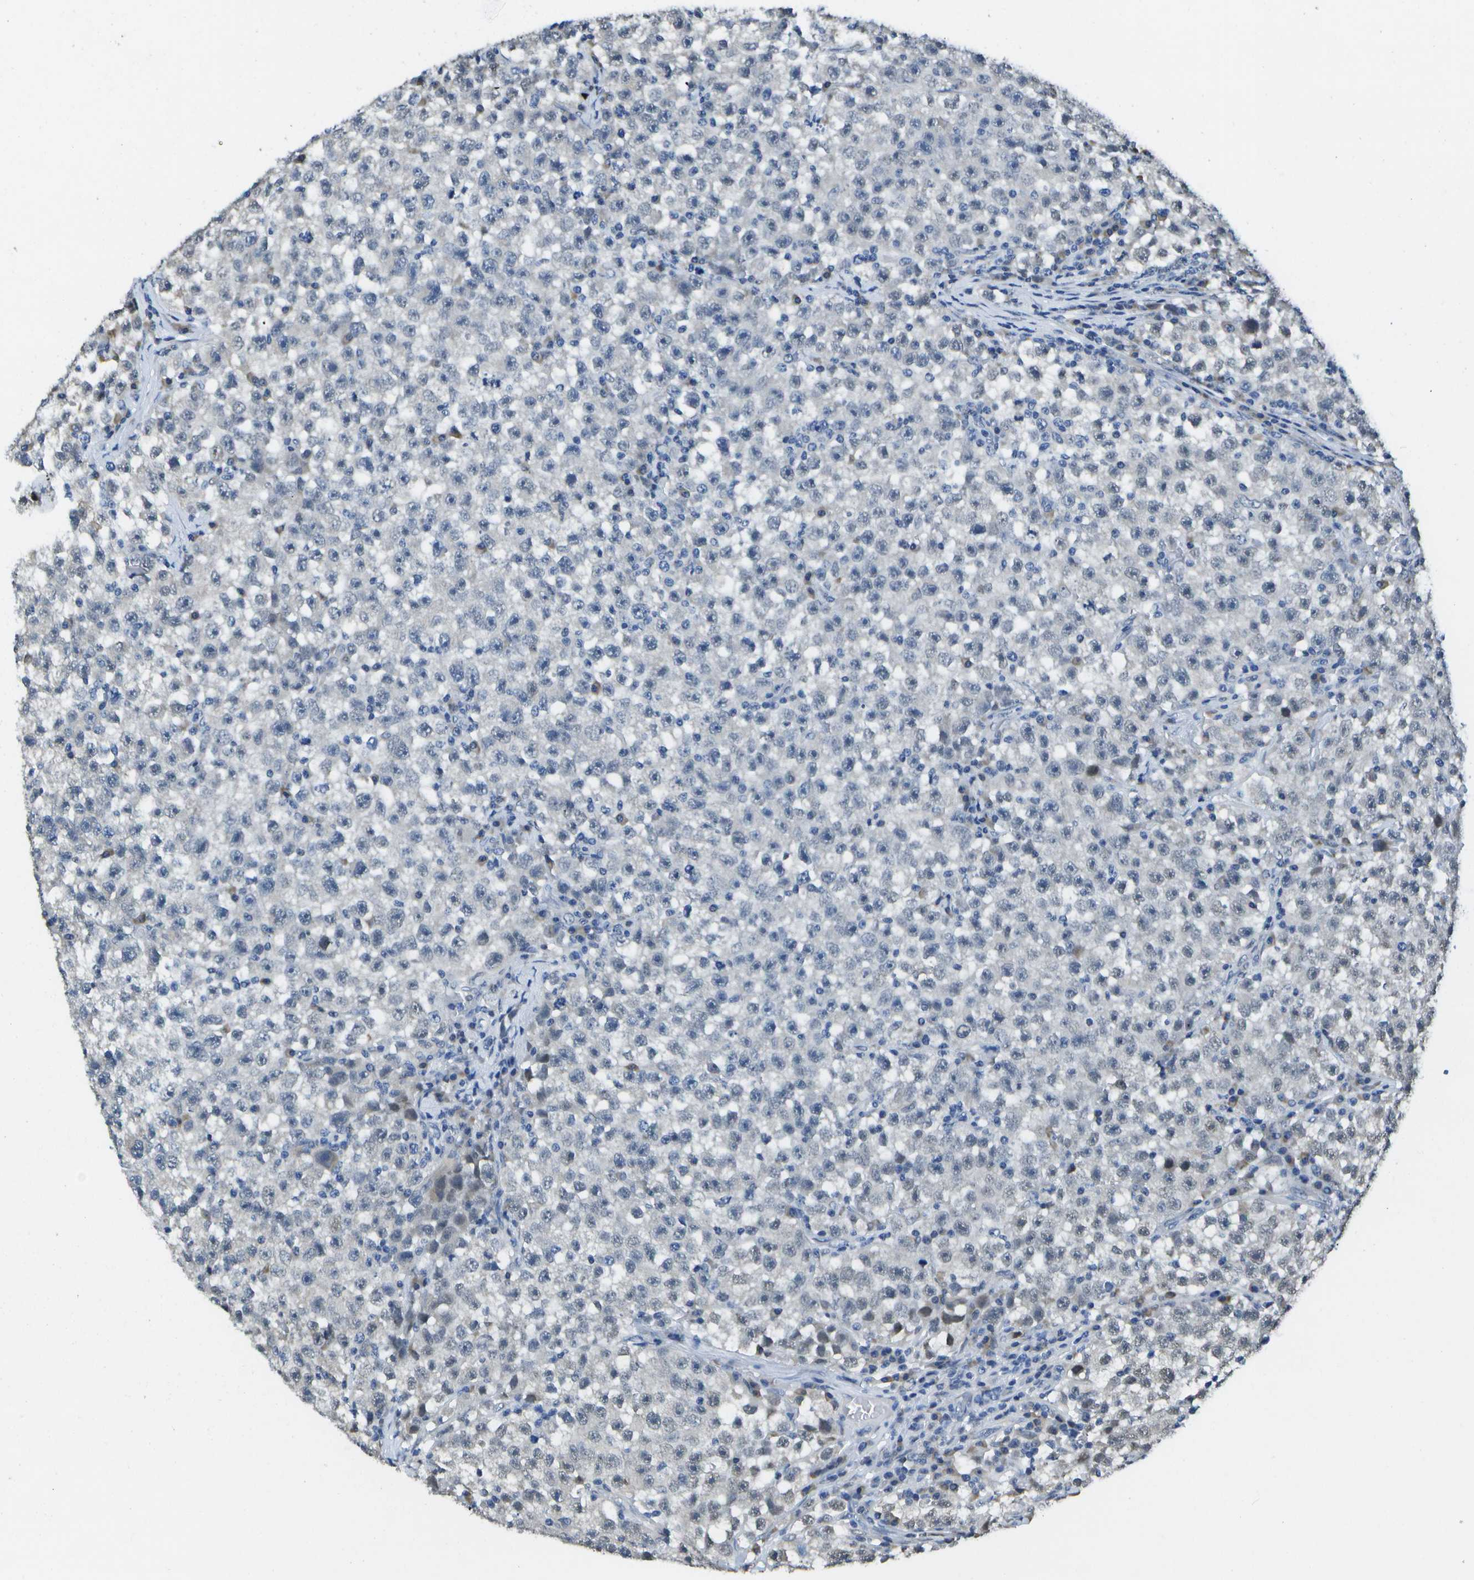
{"staining": {"intensity": "negative", "quantity": "none", "location": "none"}, "tissue": "testis cancer", "cell_type": "Tumor cells", "image_type": "cancer", "snomed": [{"axis": "morphology", "description": "Seminoma, NOS"}, {"axis": "topography", "description": "Testis"}], "caption": "A micrograph of testis cancer stained for a protein demonstrates no brown staining in tumor cells.", "gene": "DSE", "patient": {"sex": "male", "age": 22}}